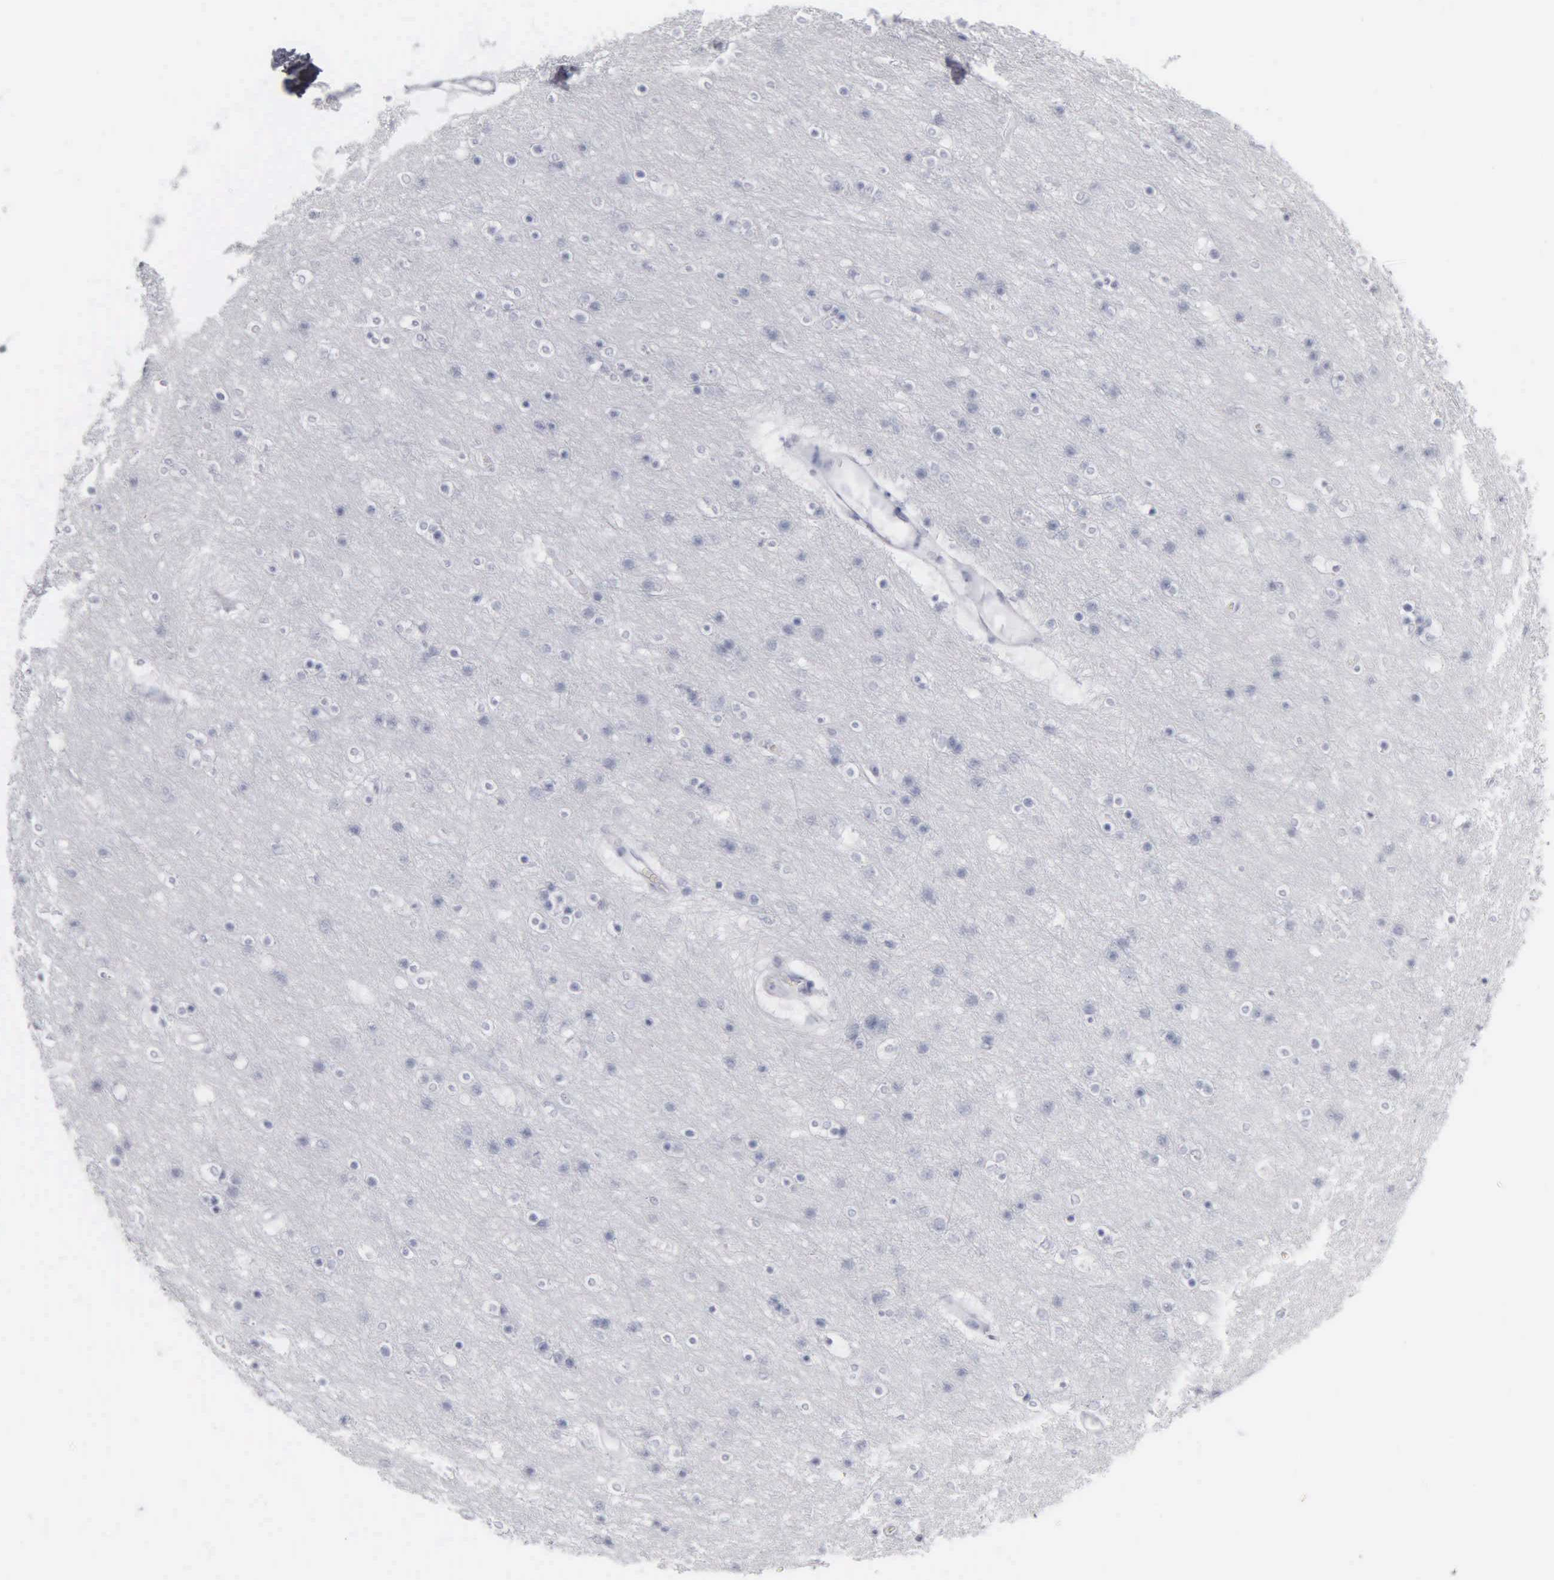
{"staining": {"intensity": "negative", "quantity": "none", "location": "none"}, "tissue": "cerebral cortex", "cell_type": "Endothelial cells", "image_type": "normal", "snomed": [{"axis": "morphology", "description": "Normal tissue, NOS"}, {"axis": "topography", "description": "Cerebral cortex"}], "caption": "DAB (3,3'-diaminobenzidine) immunohistochemical staining of benign human cerebral cortex displays no significant expression in endothelial cells.", "gene": "KRT20", "patient": {"sex": "female", "age": 54}}